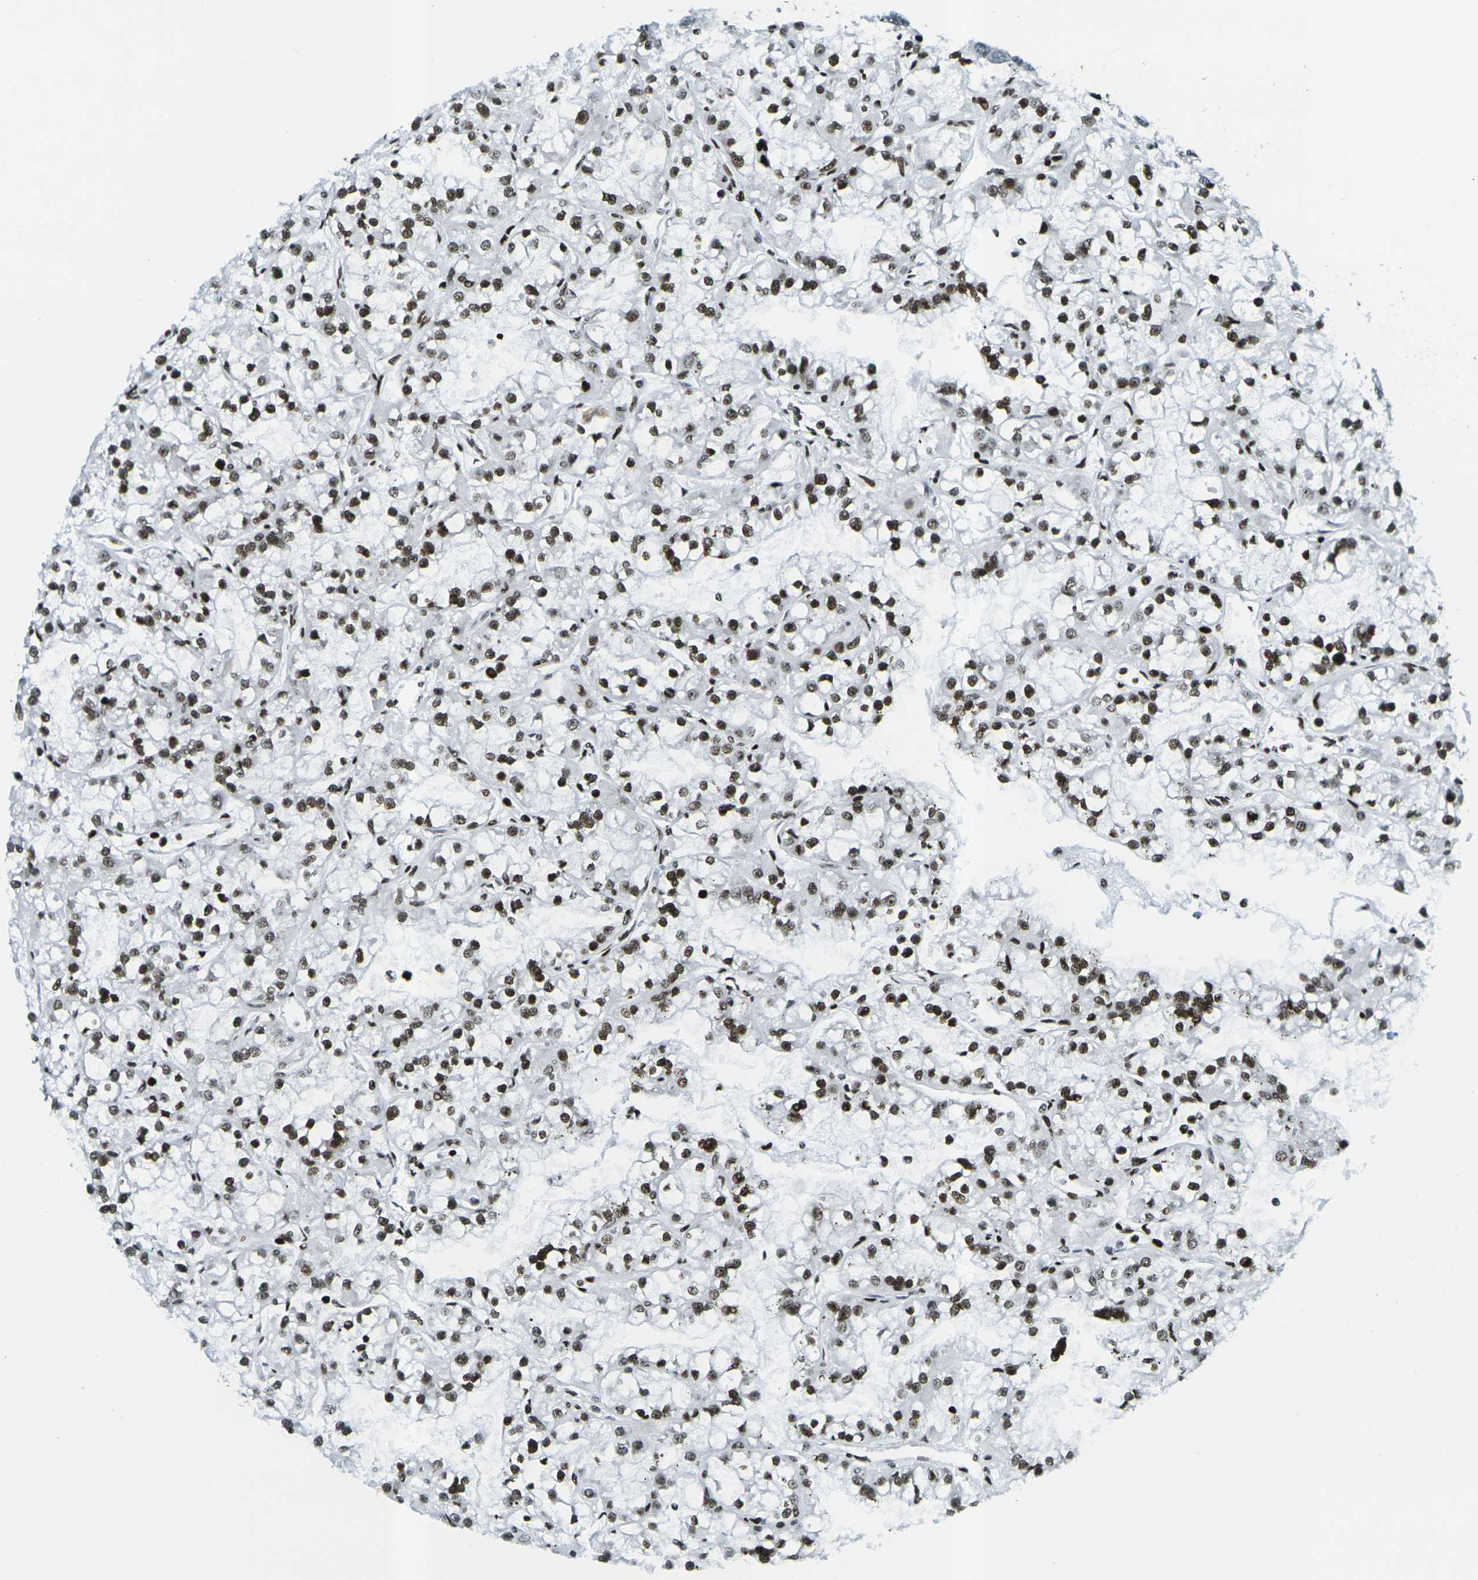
{"staining": {"intensity": "moderate", "quantity": ">75%", "location": "nuclear"}, "tissue": "renal cancer", "cell_type": "Tumor cells", "image_type": "cancer", "snomed": [{"axis": "morphology", "description": "Adenocarcinoma, NOS"}, {"axis": "topography", "description": "Kidney"}], "caption": "Approximately >75% of tumor cells in adenocarcinoma (renal) reveal moderate nuclear protein positivity as visualized by brown immunohistochemical staining.", "gene": "H3-3A", "patient": {"sex": "female", "age": 52}}